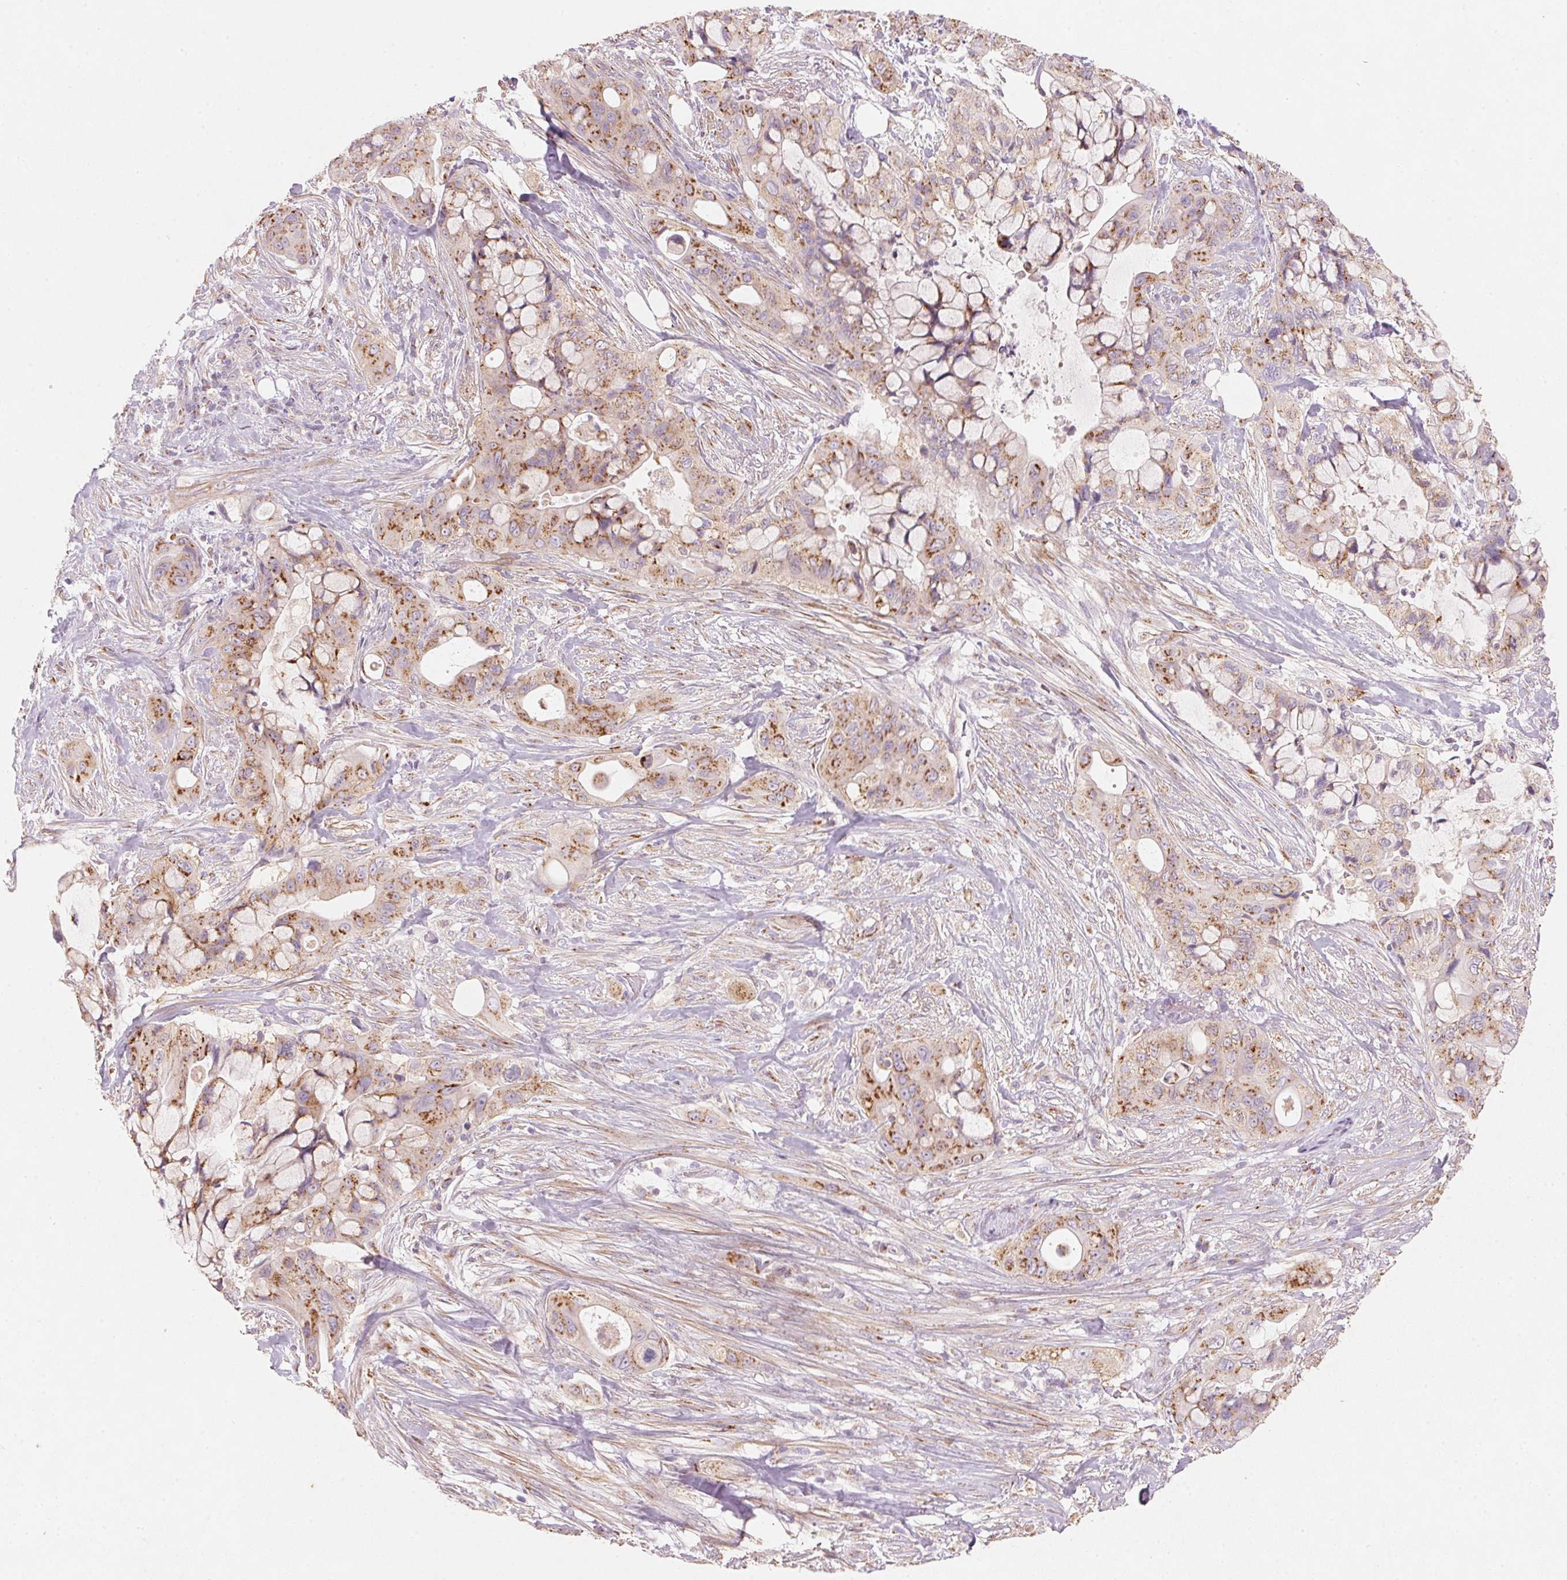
{"staining": {"intensity": "moderate", "quantity": ">75%", "location": "cytoplasmic/membranous"}, "tissue": "pancreatic cancer", "cell_type": "Tumor cells", "image_type": "cancer", "snomed": [{"axis": "morphology", "description": "Adenocarcinoma, NOS"}, {"axis": "topography", "description": "Pancreas"}], "caption": "The histopathology image shows staining of pancreatic cancer, revealing moderate cytoplasmic/membranous protein staining (brown color) within tumor cells.", "gene": "DRAM2", "patient": {"sex": "male", "age": 71}}